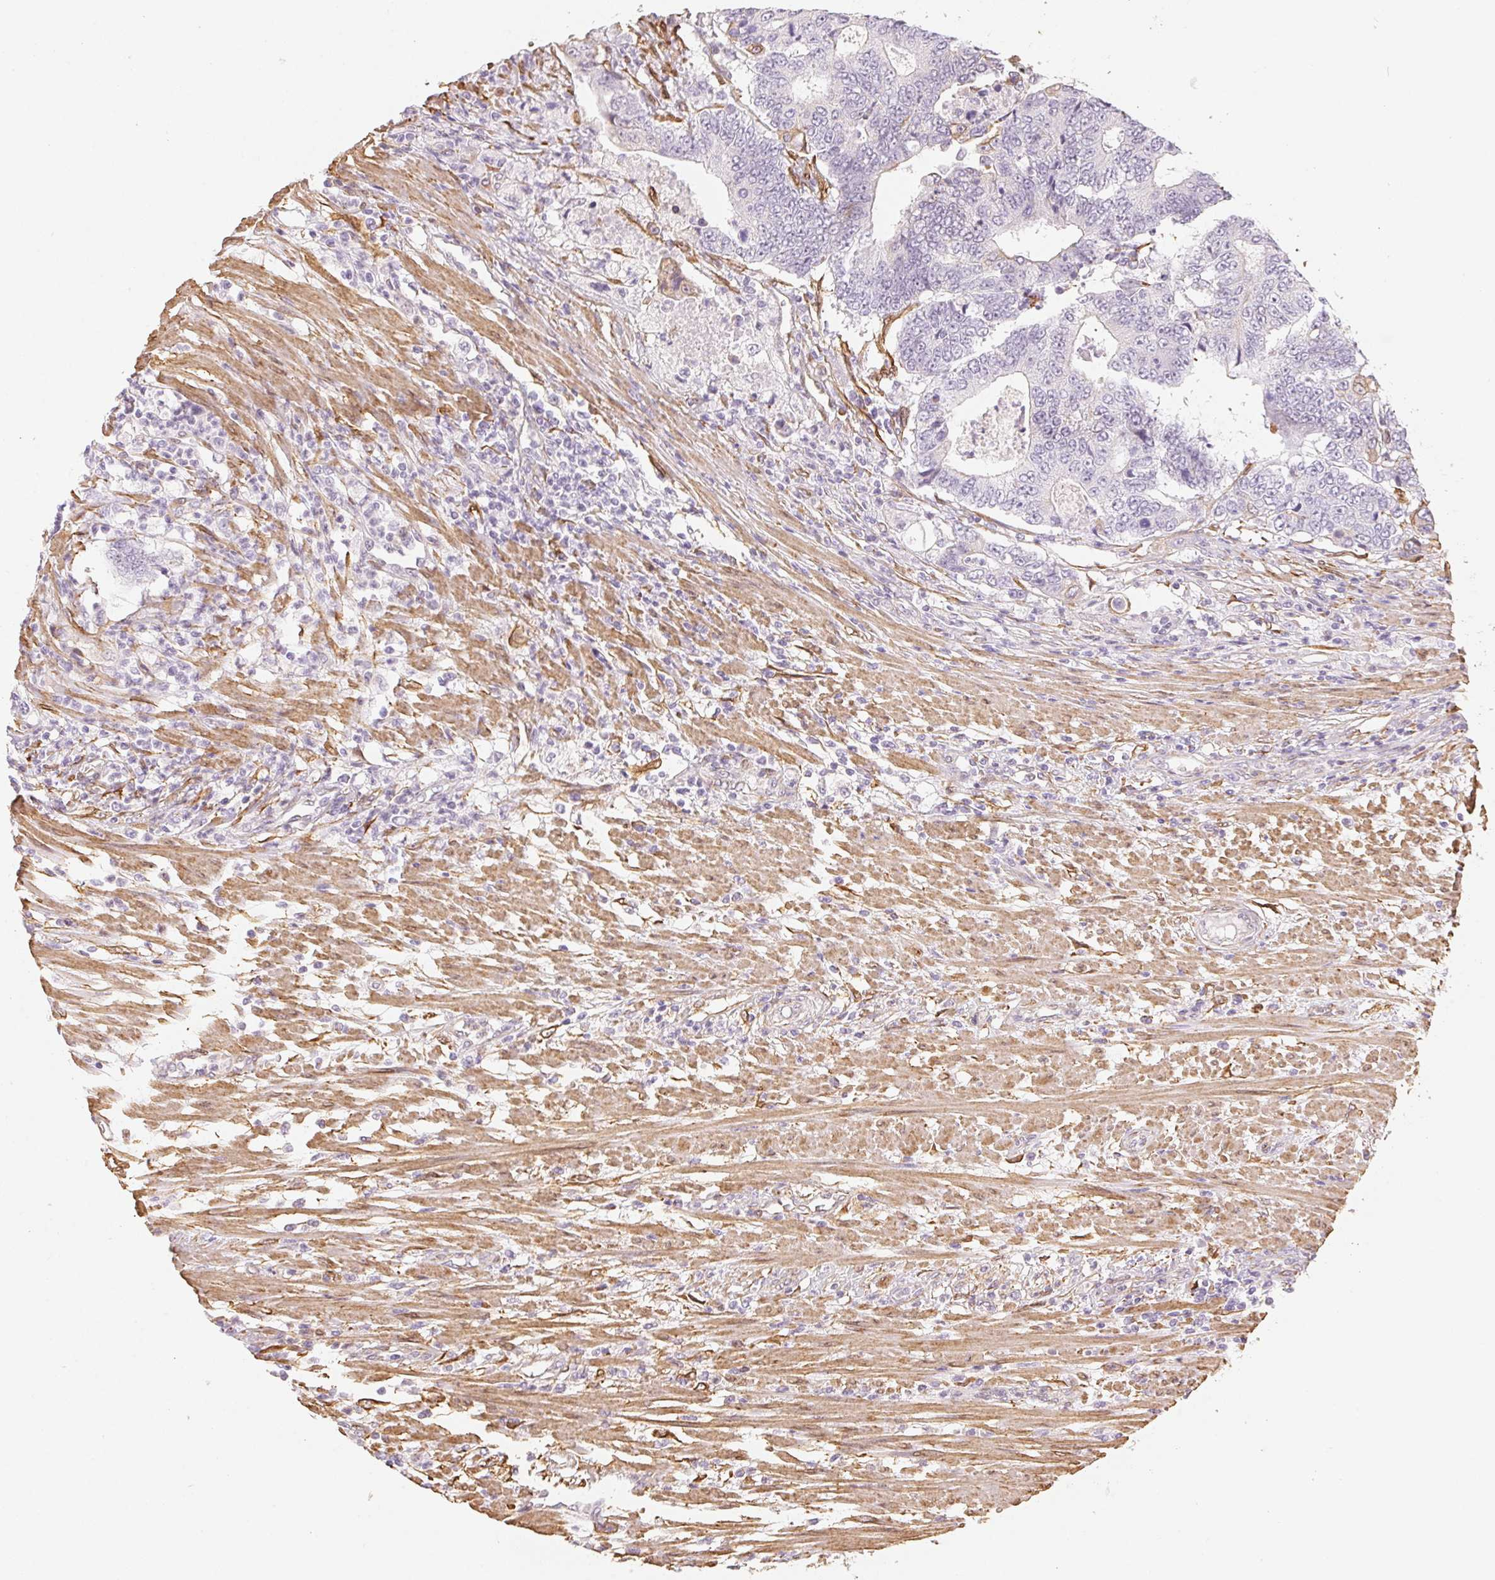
{"staining": {"intensity": "negative", "quantity": "none", "location": "none"}, "tissue": "colorectal cancer", "cell_type": "Tumor cells", "image_type": "cancer", "snomed": [{"axis": "morphology", "description": "Adenocarcinoma, NOS"}, {"axis": "topography", "description": "Colon"}], "caption": "Immunohistochemistry micrograph of neoplastic tissue: adenocarcinoma (colorectal) stained with DAB demonstrates no significant protein positivity in tumor cells.", "gene": "RSBN1", "patient": {"sex": "female", "age": 48}}